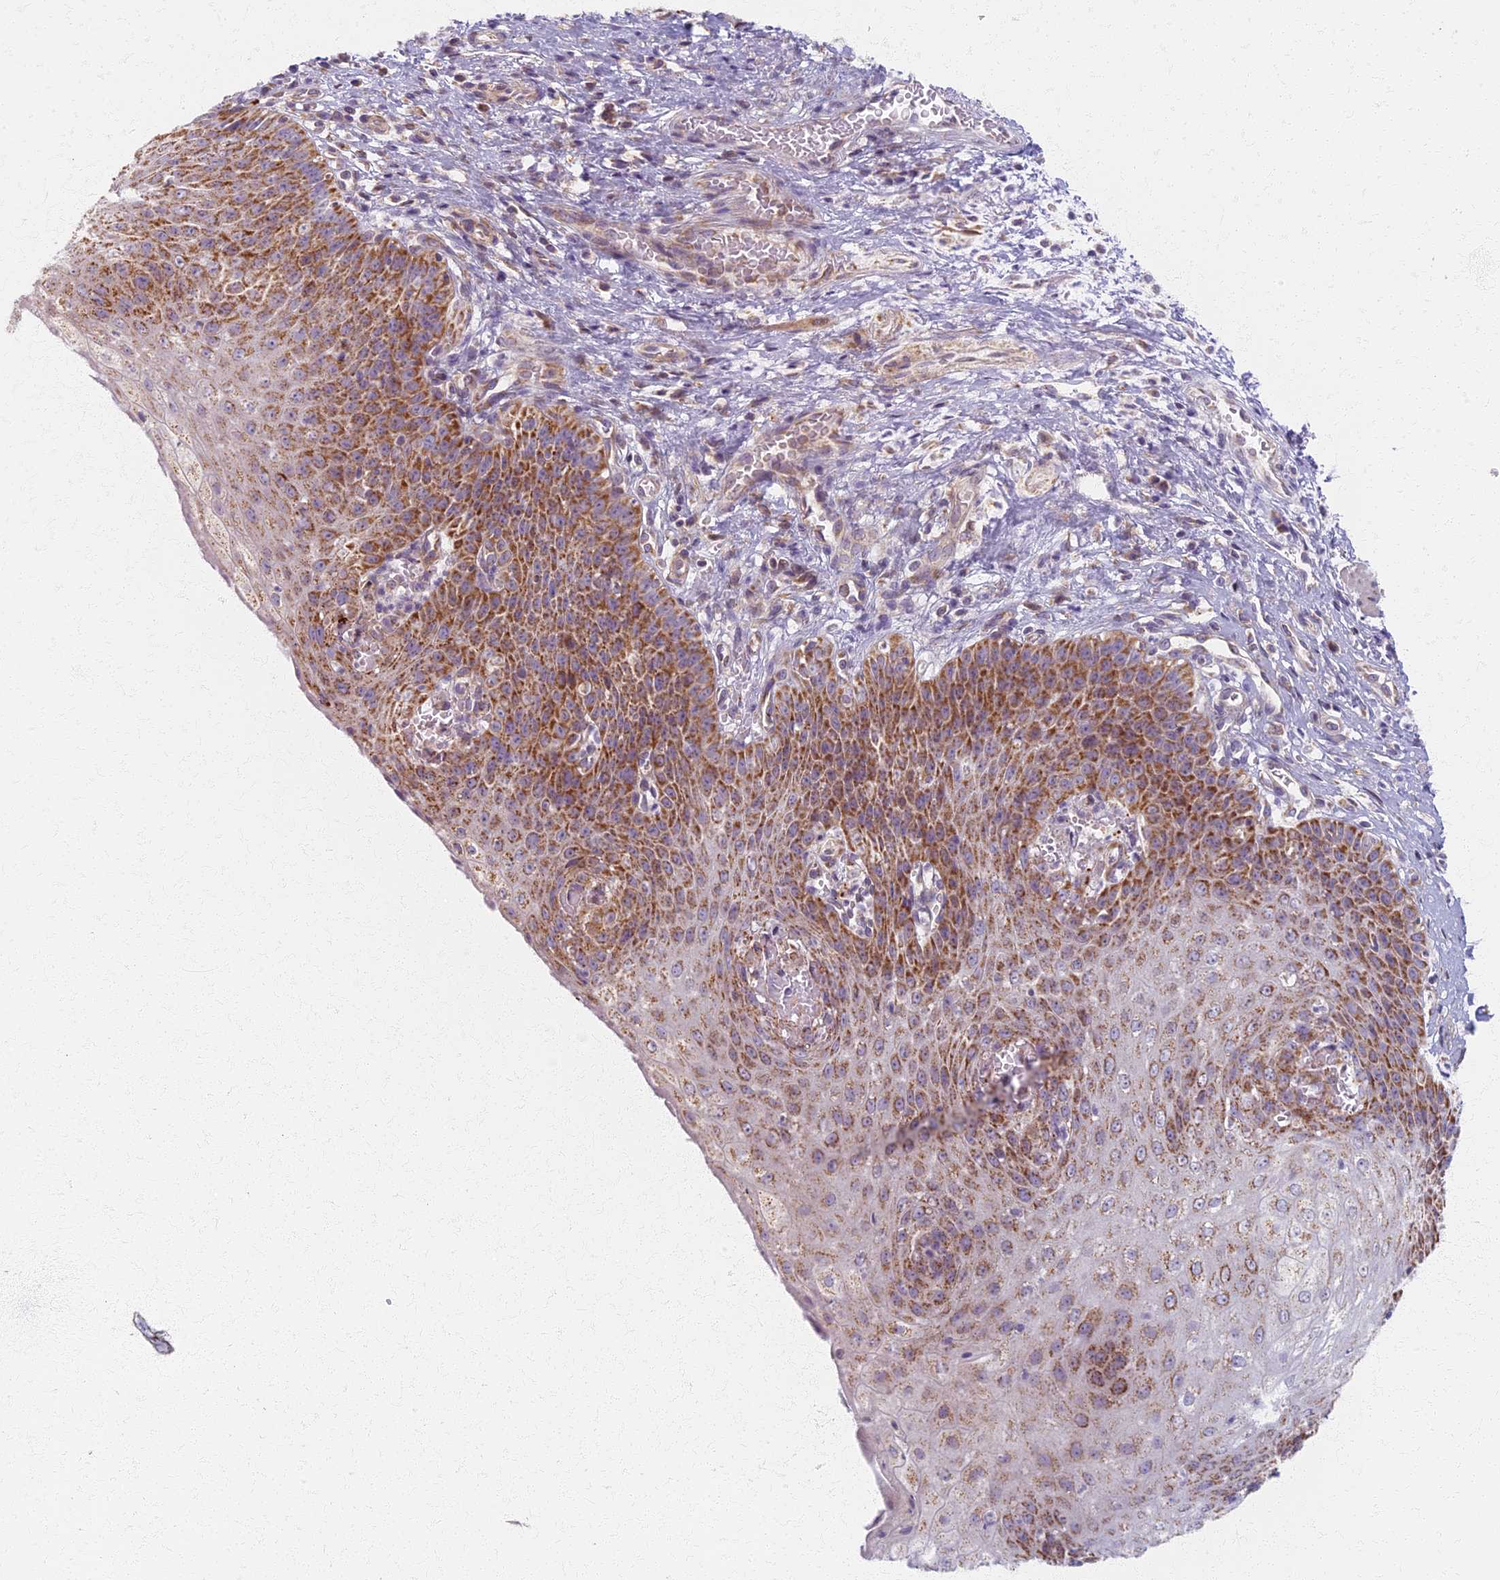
{"staining": {"intensity": "moderate", "quantity": ">75%", "location": "cytoplasmic/membranous"}, "tissue": "esophagus", "cell_type": "Squamous epithelial cells", "image_type": "normal", "snomed": [{"axis": "morphology", "description": "Normal tissue, NOS"}, {"axis": "topography", "description": "Esophagus"}], "caption": "Immunohistochemical staining of unremarkable human esophagus reveals moderate cytoplasmic/membranous protein positivity in about >75% of squamous epithelial cells. (DAB = brown stain, brightfield microscopy at high magnification).", "gene": "MRPS25", "patient": {"sex": "male", "age": 71}}